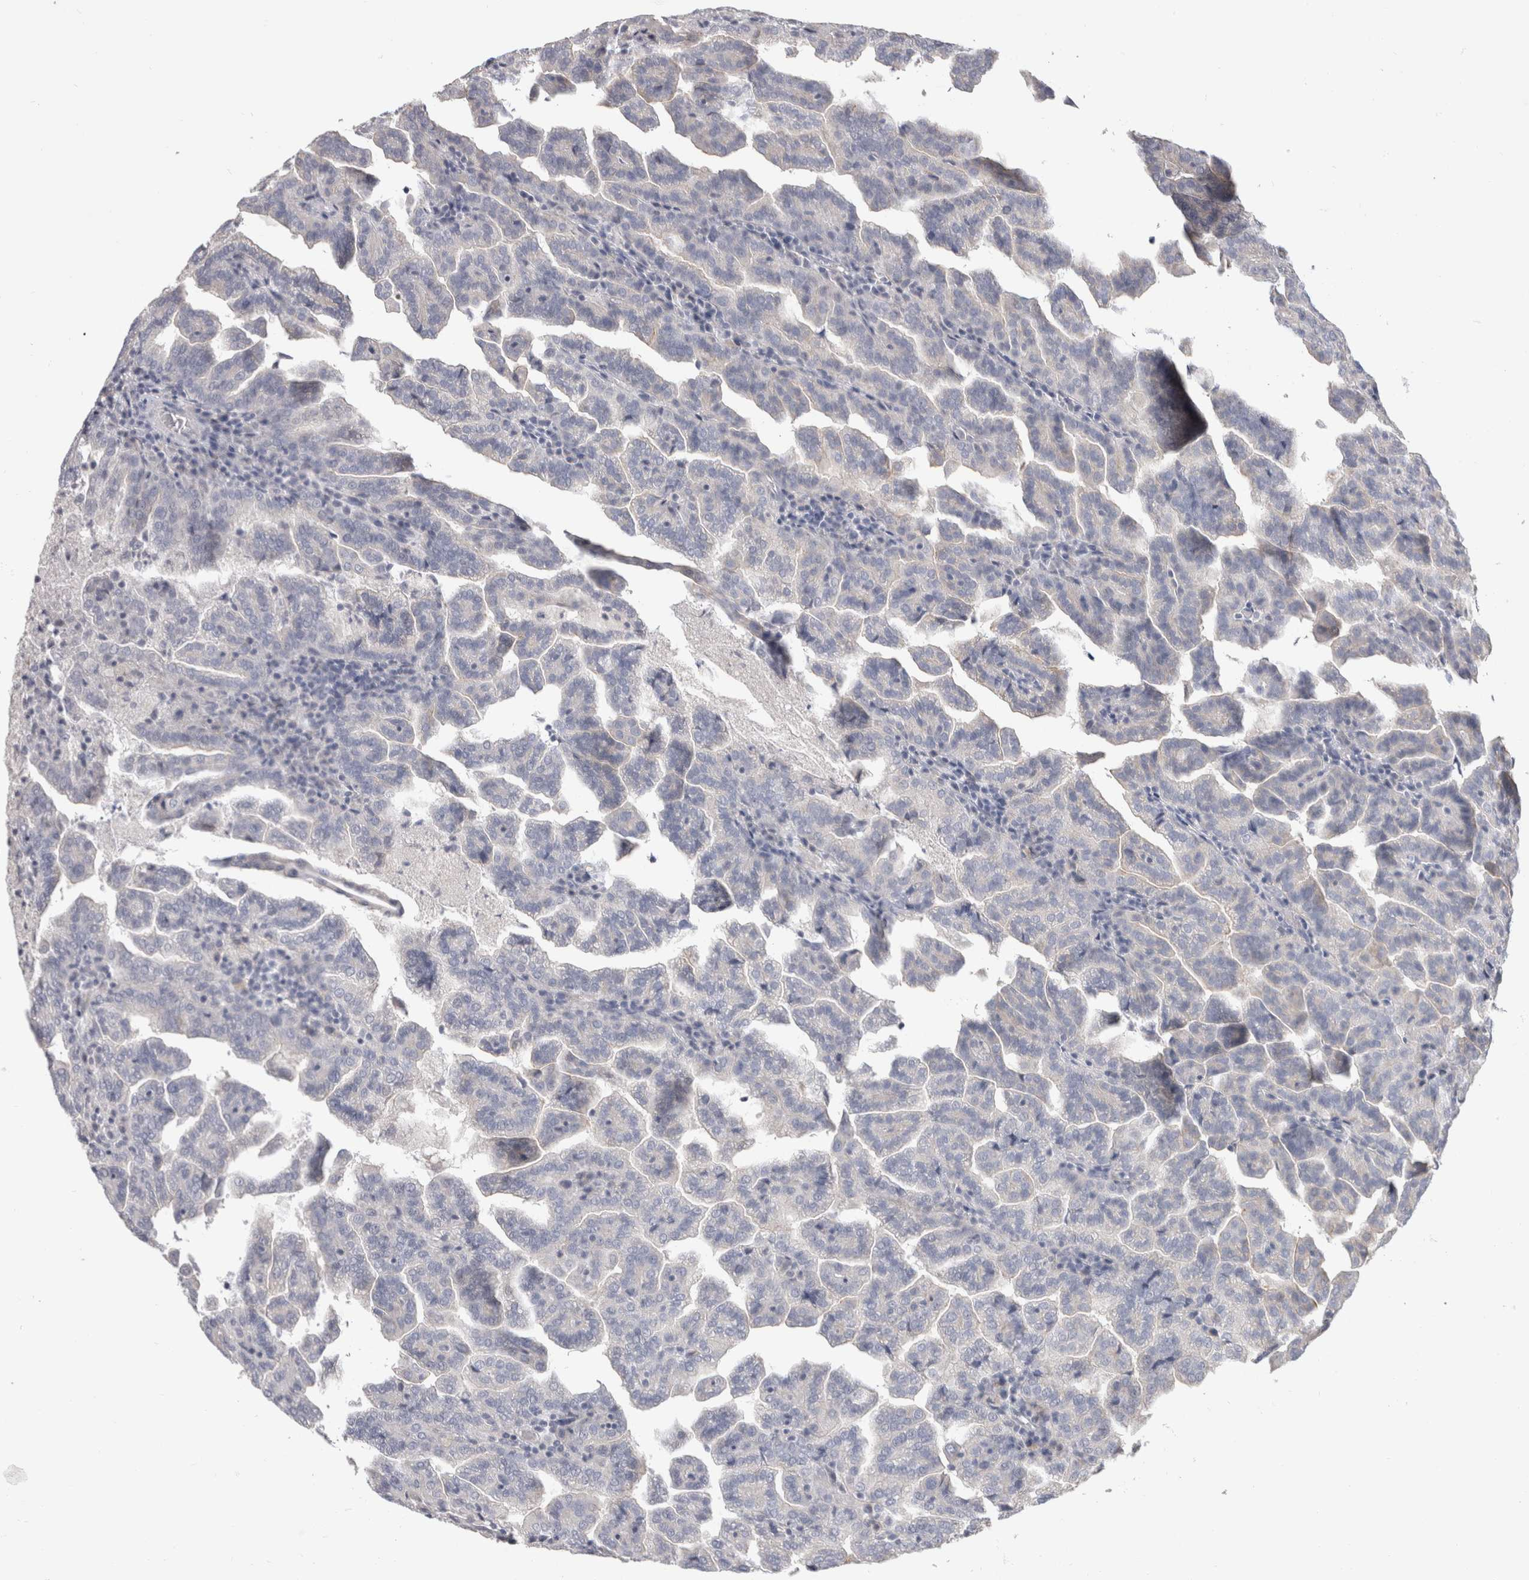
{"staining": {"intensity": "negative", "quantity": "none", "location": "none"}, "tissue": "renal cancer", "cell_type": "Tumor cells", "image_type": "cancer", "snomed": [{"axis": "morphology", "description": "Adenocarcinoma, NOS"}, {"axis": "topography", "description": "Kidney"}], "caption": "Histopathology image shows no protein staining in tumor cells of adenocarcinoma (renal) tissue. Nuclei are stained in blue.", "gene": "AFP", "patient": {"sex": "male", "age": 61}}